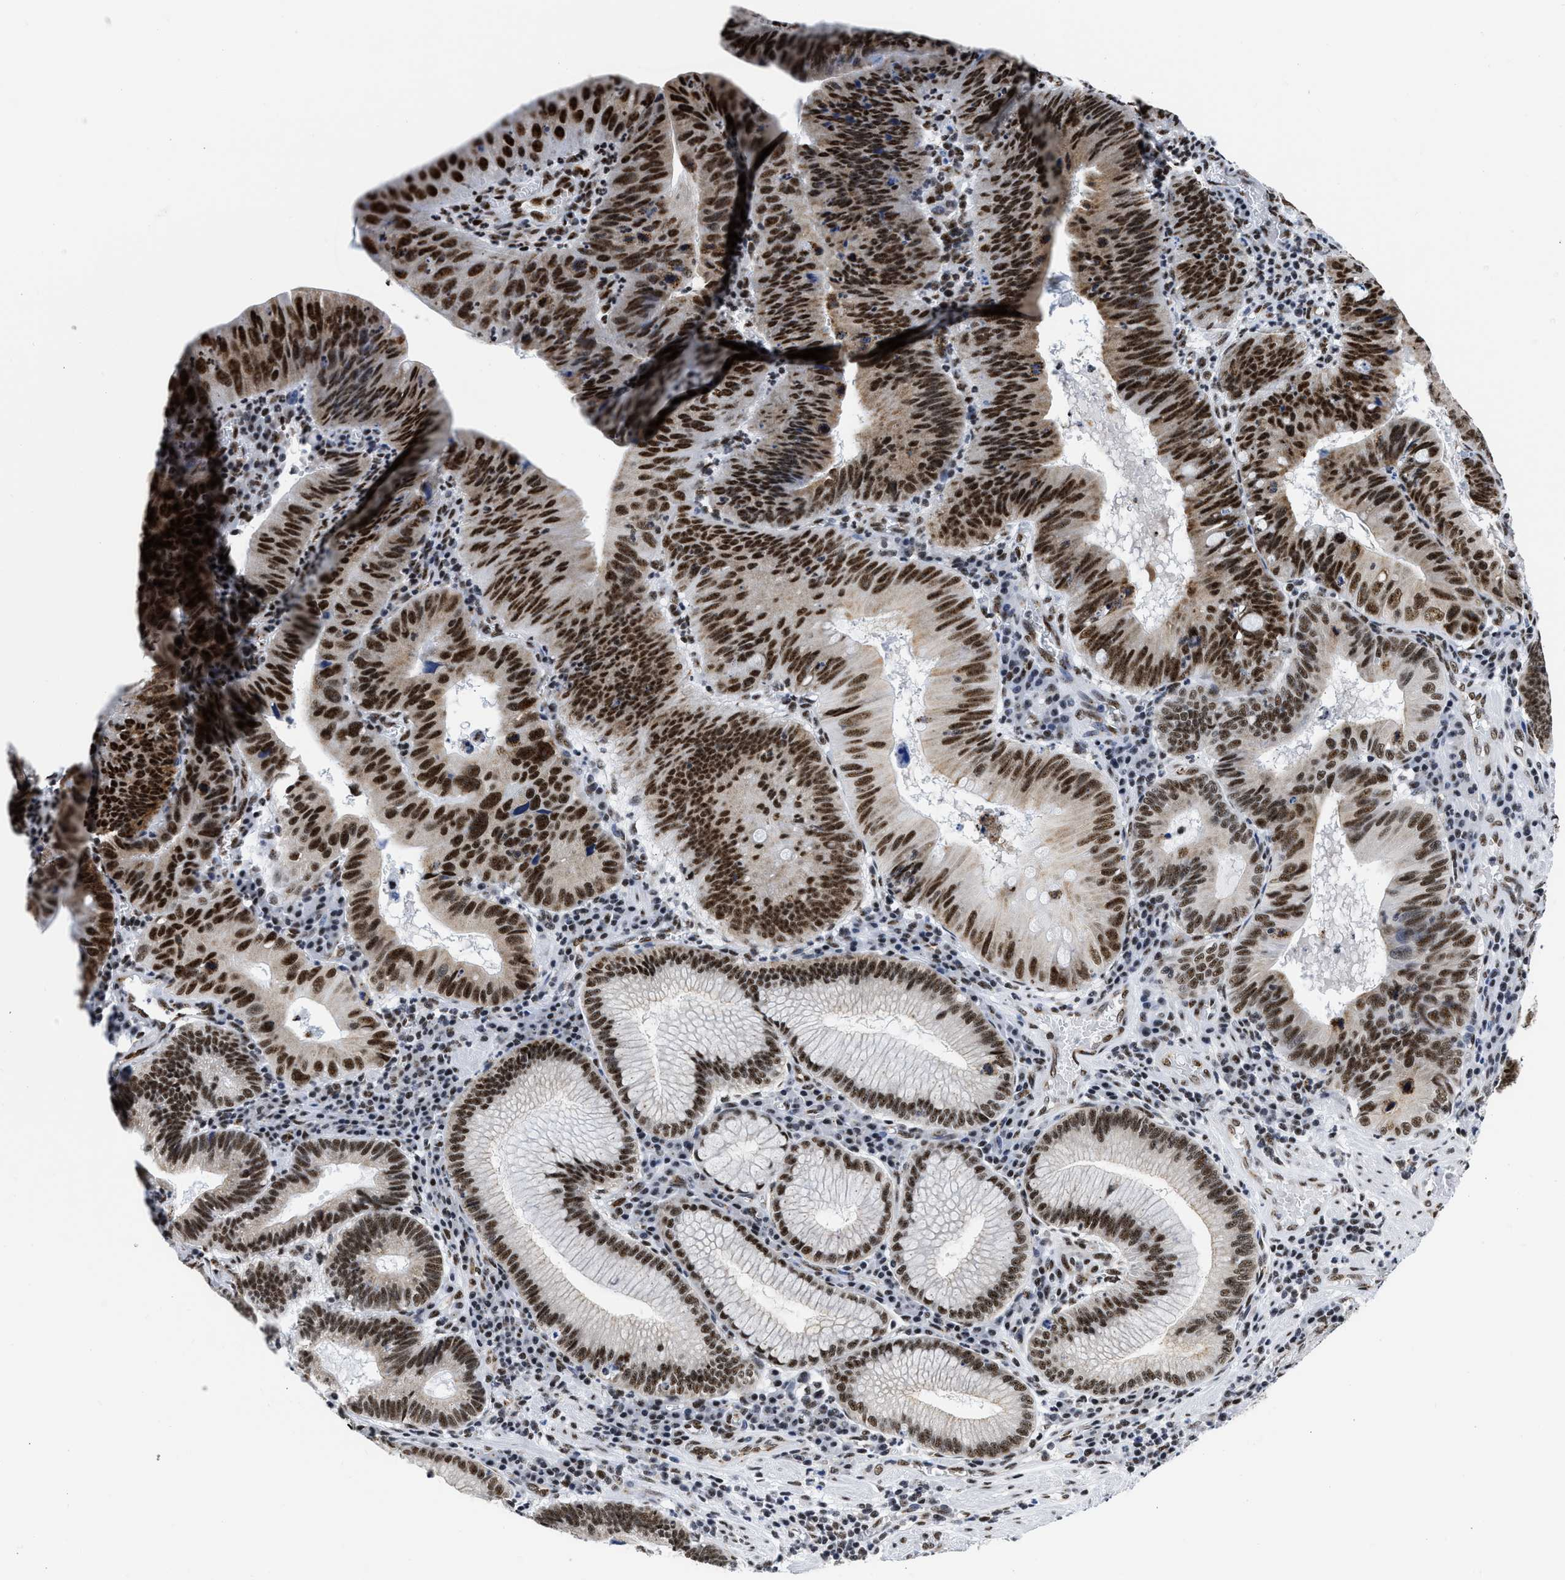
{"staining": {"intensity": "strong", "quantity": ">75%", "location": "nuclear"}, "tissue": "stomach cancer", "cell_type": "Tumor cells", "image_type": "cancer", "snomed": [{"axis": "morphology", "description": "Adenocarcinoma, NOS"}, {"axis": "topography", "description": "Stomach"}], "caption": "A high amount of strong nuclear expression is seen in about >75% of tumor cells in stomach cancer tissue.", "gene": "RBM8A", "patient": {"sex": "male", "age": 59}}